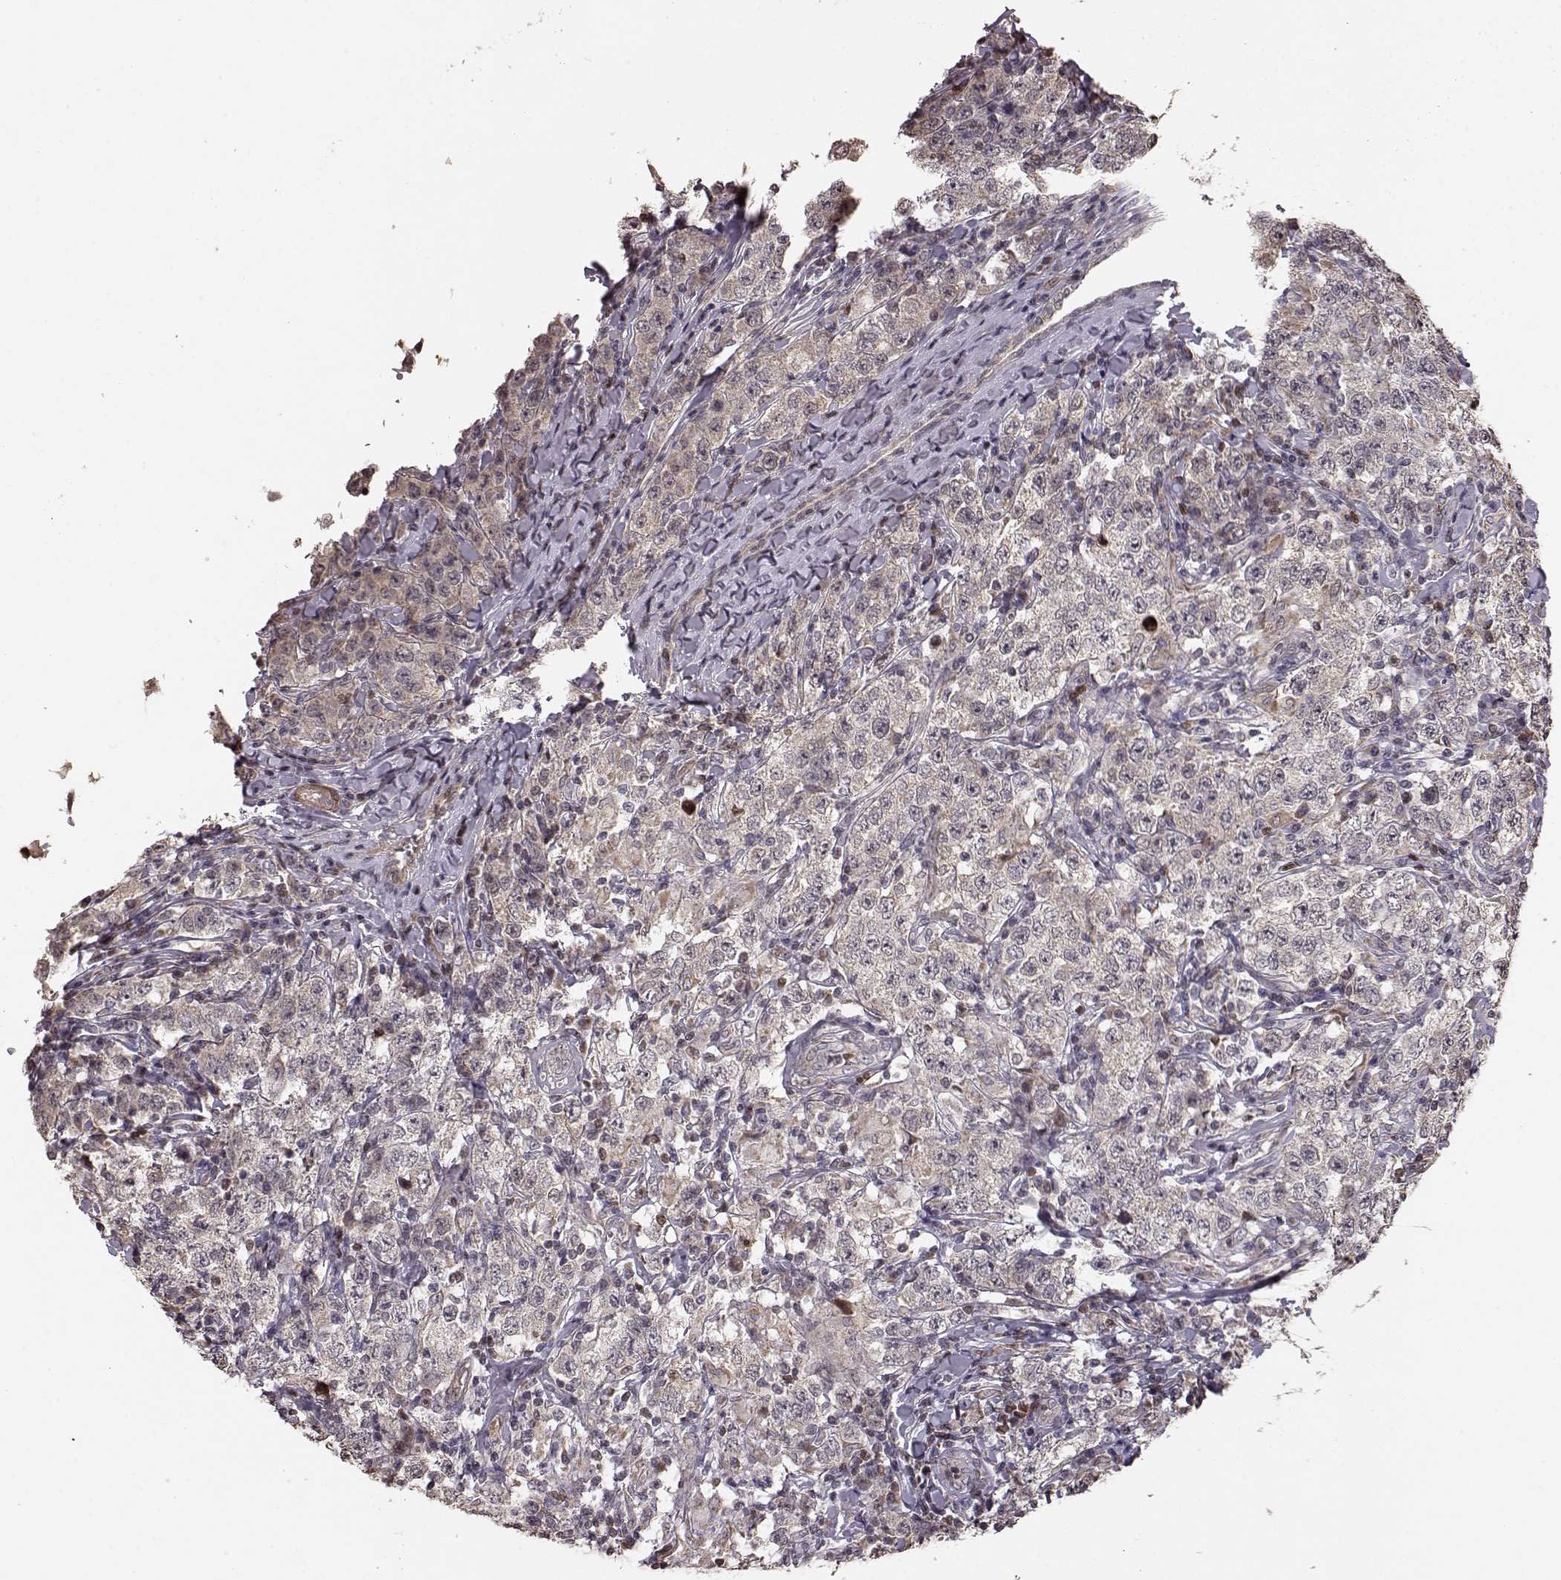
{"staining": {"intensity": "negative", "quantity": "none", "location": "none"}, "tissue": "testis cancer", "cell_type": "Tumor cells", "image_type": "cancer", "snomed": [{"axis": "morphology", "description": "Seminoma, NOS"}, {"axis": "morphology", "description": "Carcinoma, Embryonal, NOS"}, {"axis": "topography", "description": "Testis"}], "caption": "A high-resolution micrograph shows immunohistochemistry (IHC) staining of seminoma (testis), which reveals no significant staining in tumor cells.", "gene": "BACH2", "patient": {"sex": "male", "age": 41}}